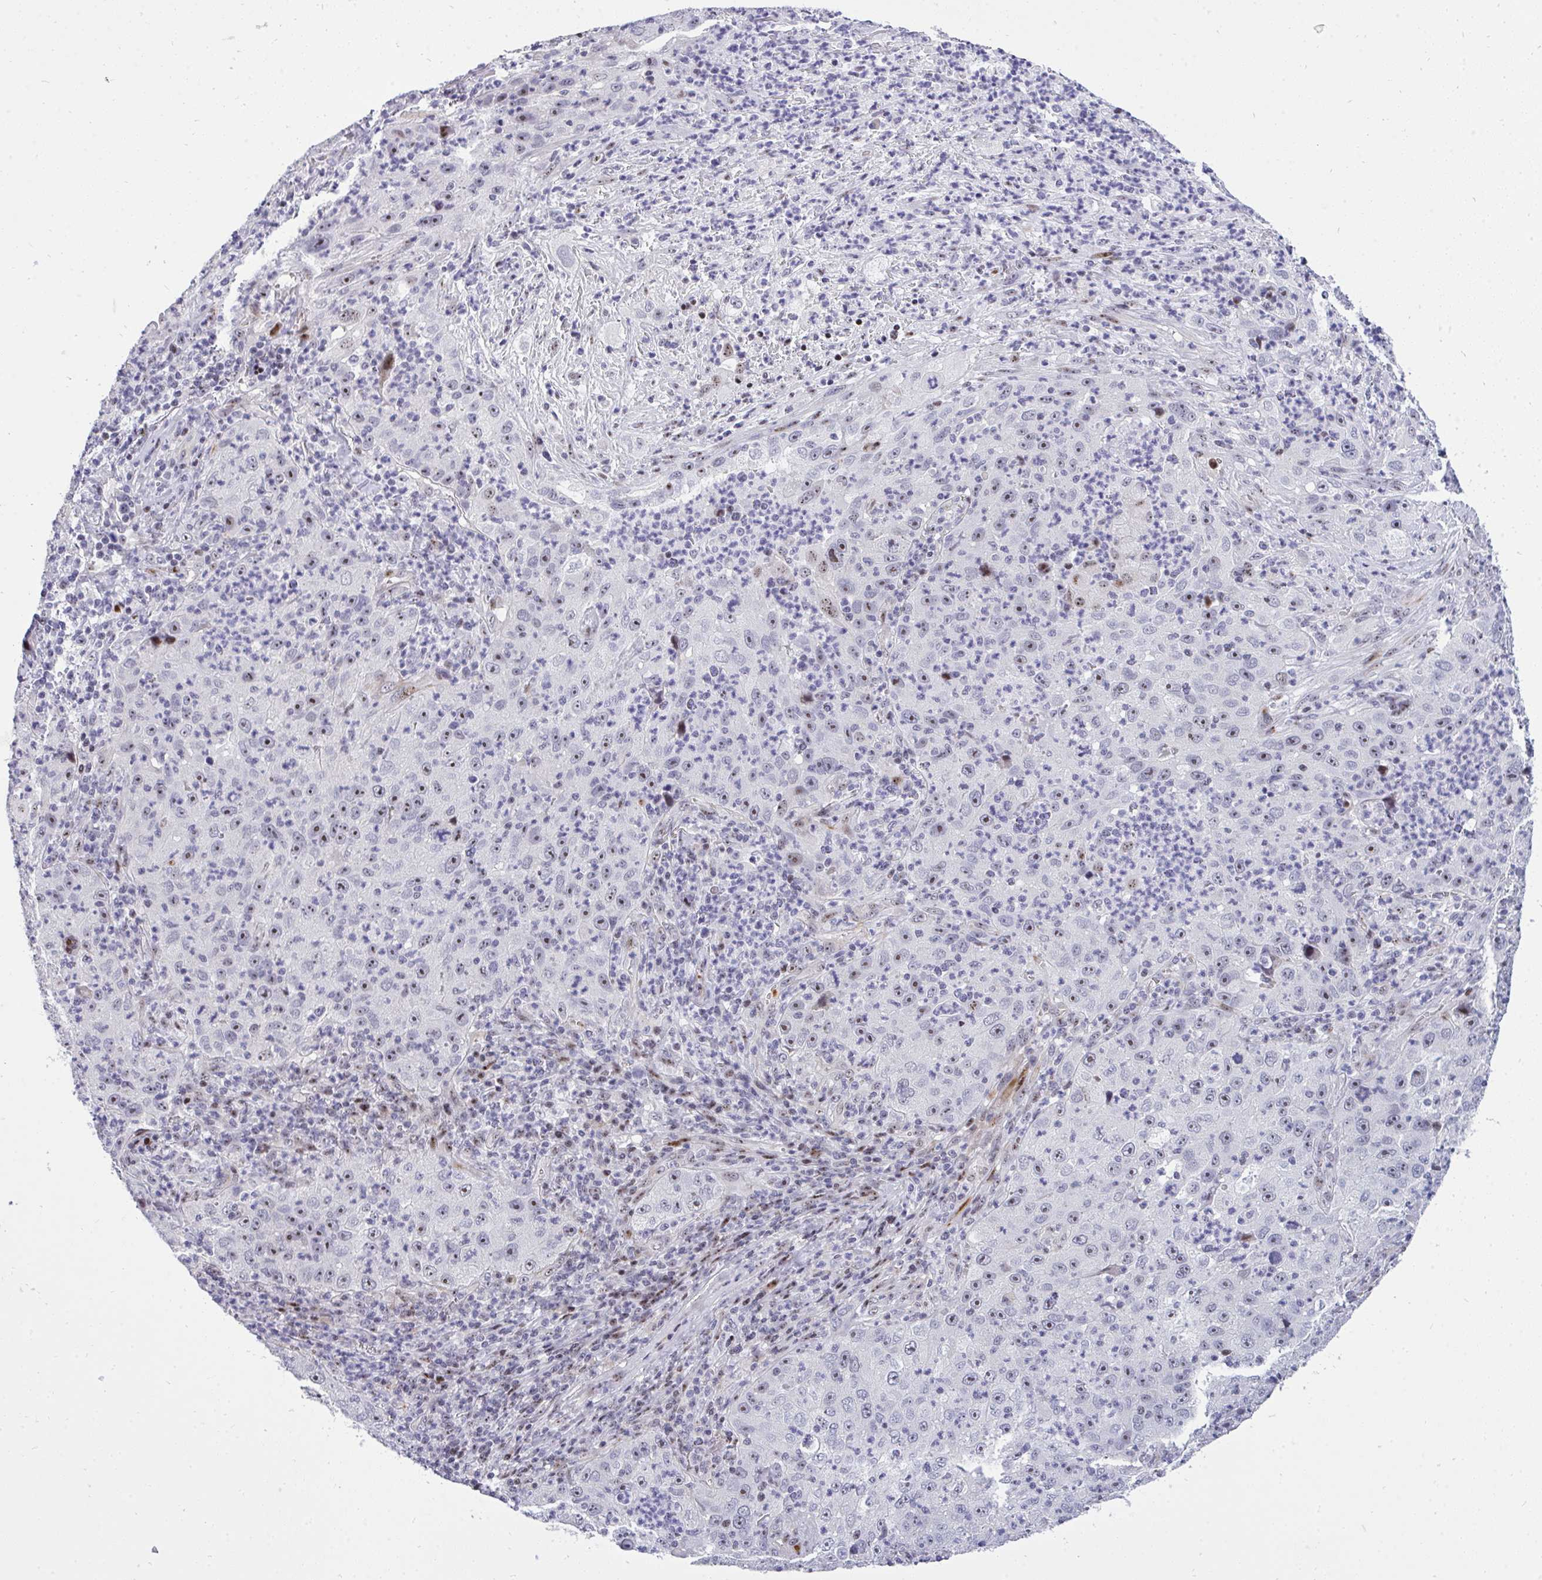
{"staining": {"intensity": "moderate", "quantity": "<25%", "location": "nuclear"}, "tissue": "lung cancer", "cell_type": "Tumor cells", "image_type": "cancer", "snomed": [{"axis": "morphology", "description": "Squamous cell carcinoma, NOS"}, {"axis": "topography", "description": "Lung"}], "caption": "A high-resolution micrograph shows immunohistochemistry staining of lung squamous cell carcinoma, which shows moderate nuclear expression in approximately <25% of tumor cells.", "gene": "PLPPR3", "patient": {"sex": "male", "age": 71}}